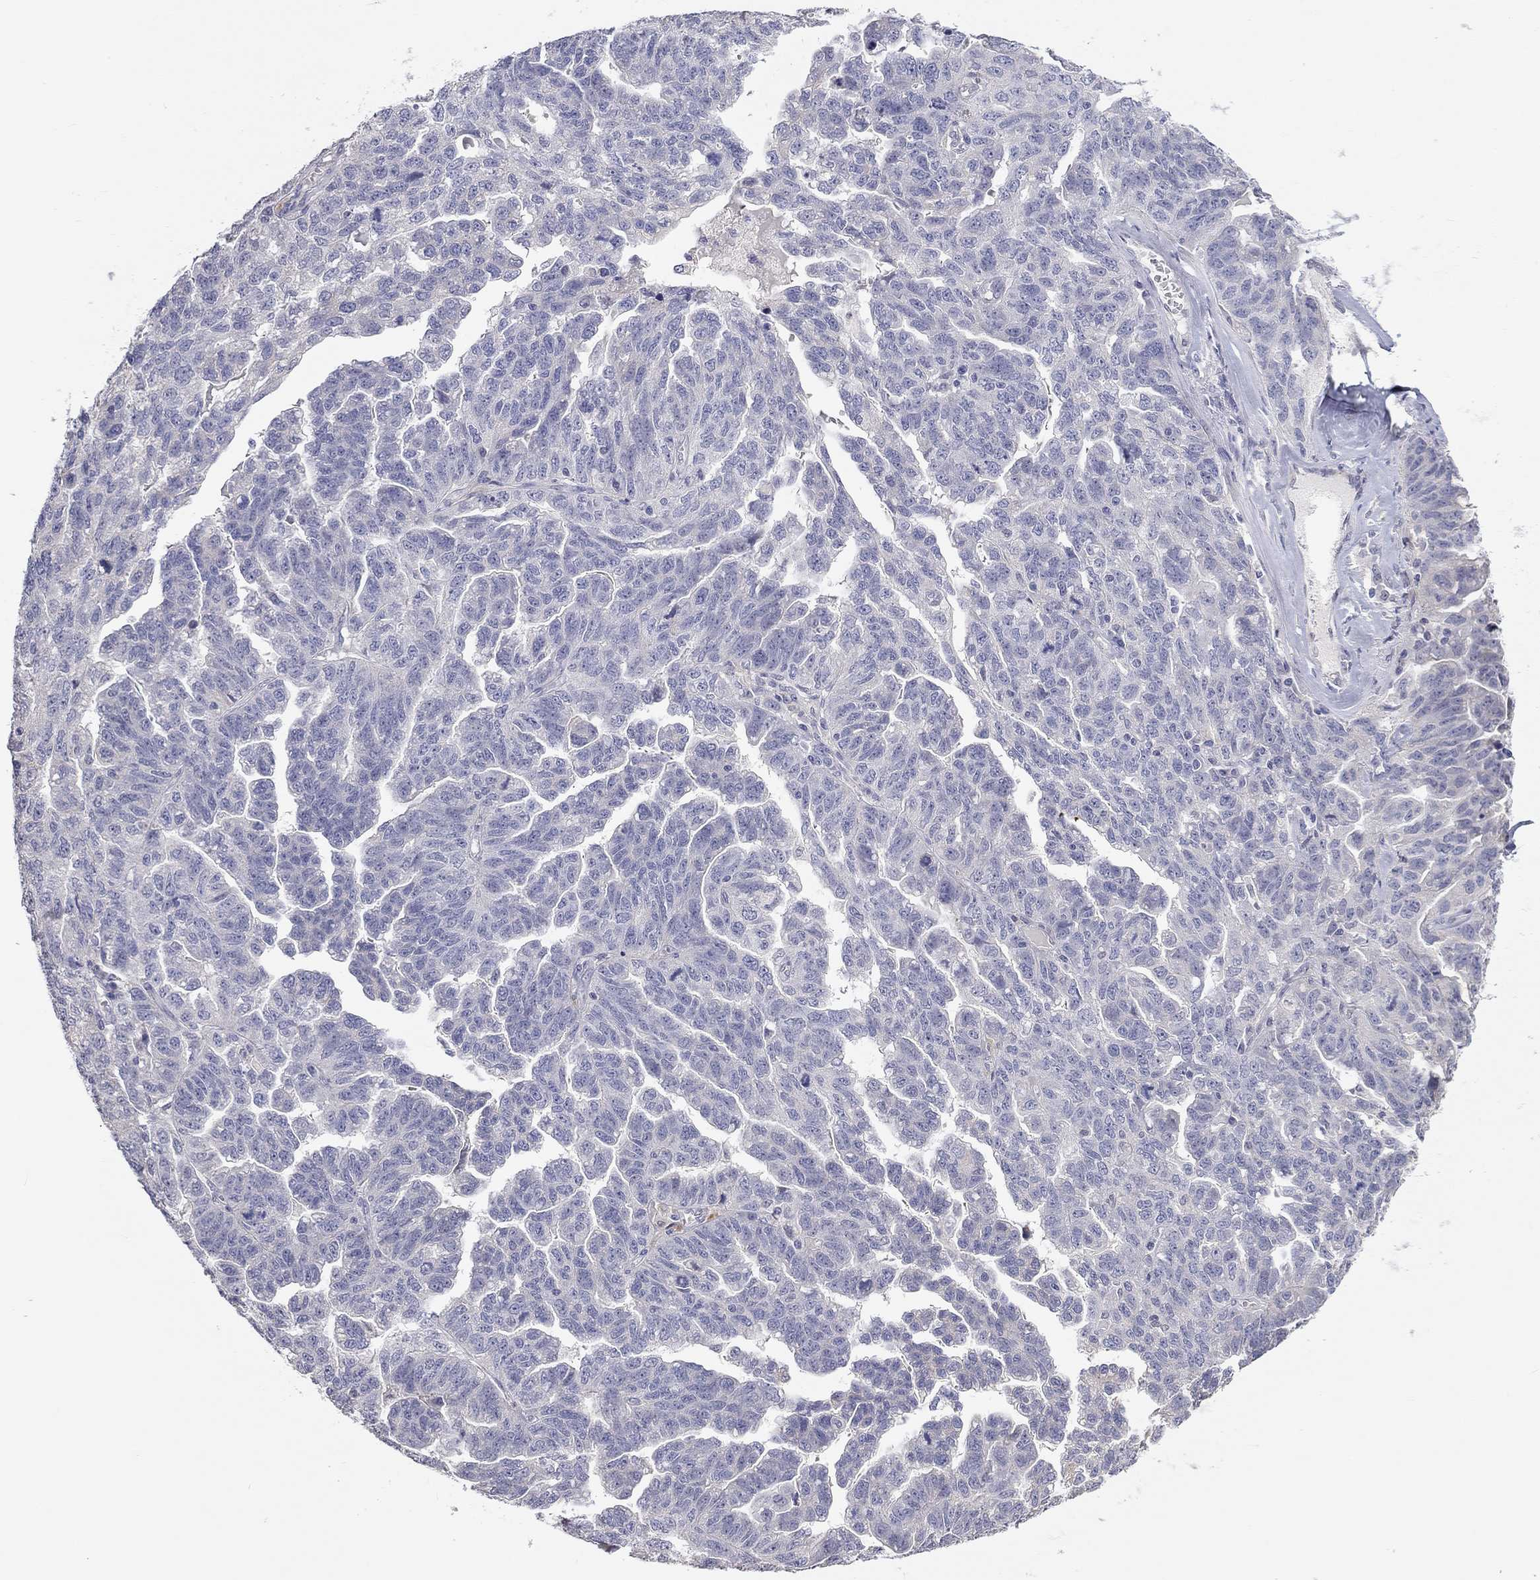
{"staining": {"intensity": "negative", "quantity": "none", "location": "none"}, "tissue": "ovarian cancer", "cell_type": "Tumor cells", "image_type": "cancer", "snomed": [{"axis": "morphology", "description": "Cystadenocarcinoma, serous, NOS"}, {"axis": "topography", "description": "Ovary"}], "caption": "Tumor cells show no significant protein expression in ovarian serous cystadenocarcinoma.", "gene": "PAPSS2", "patient": {"sex": "female", "age": 71}}